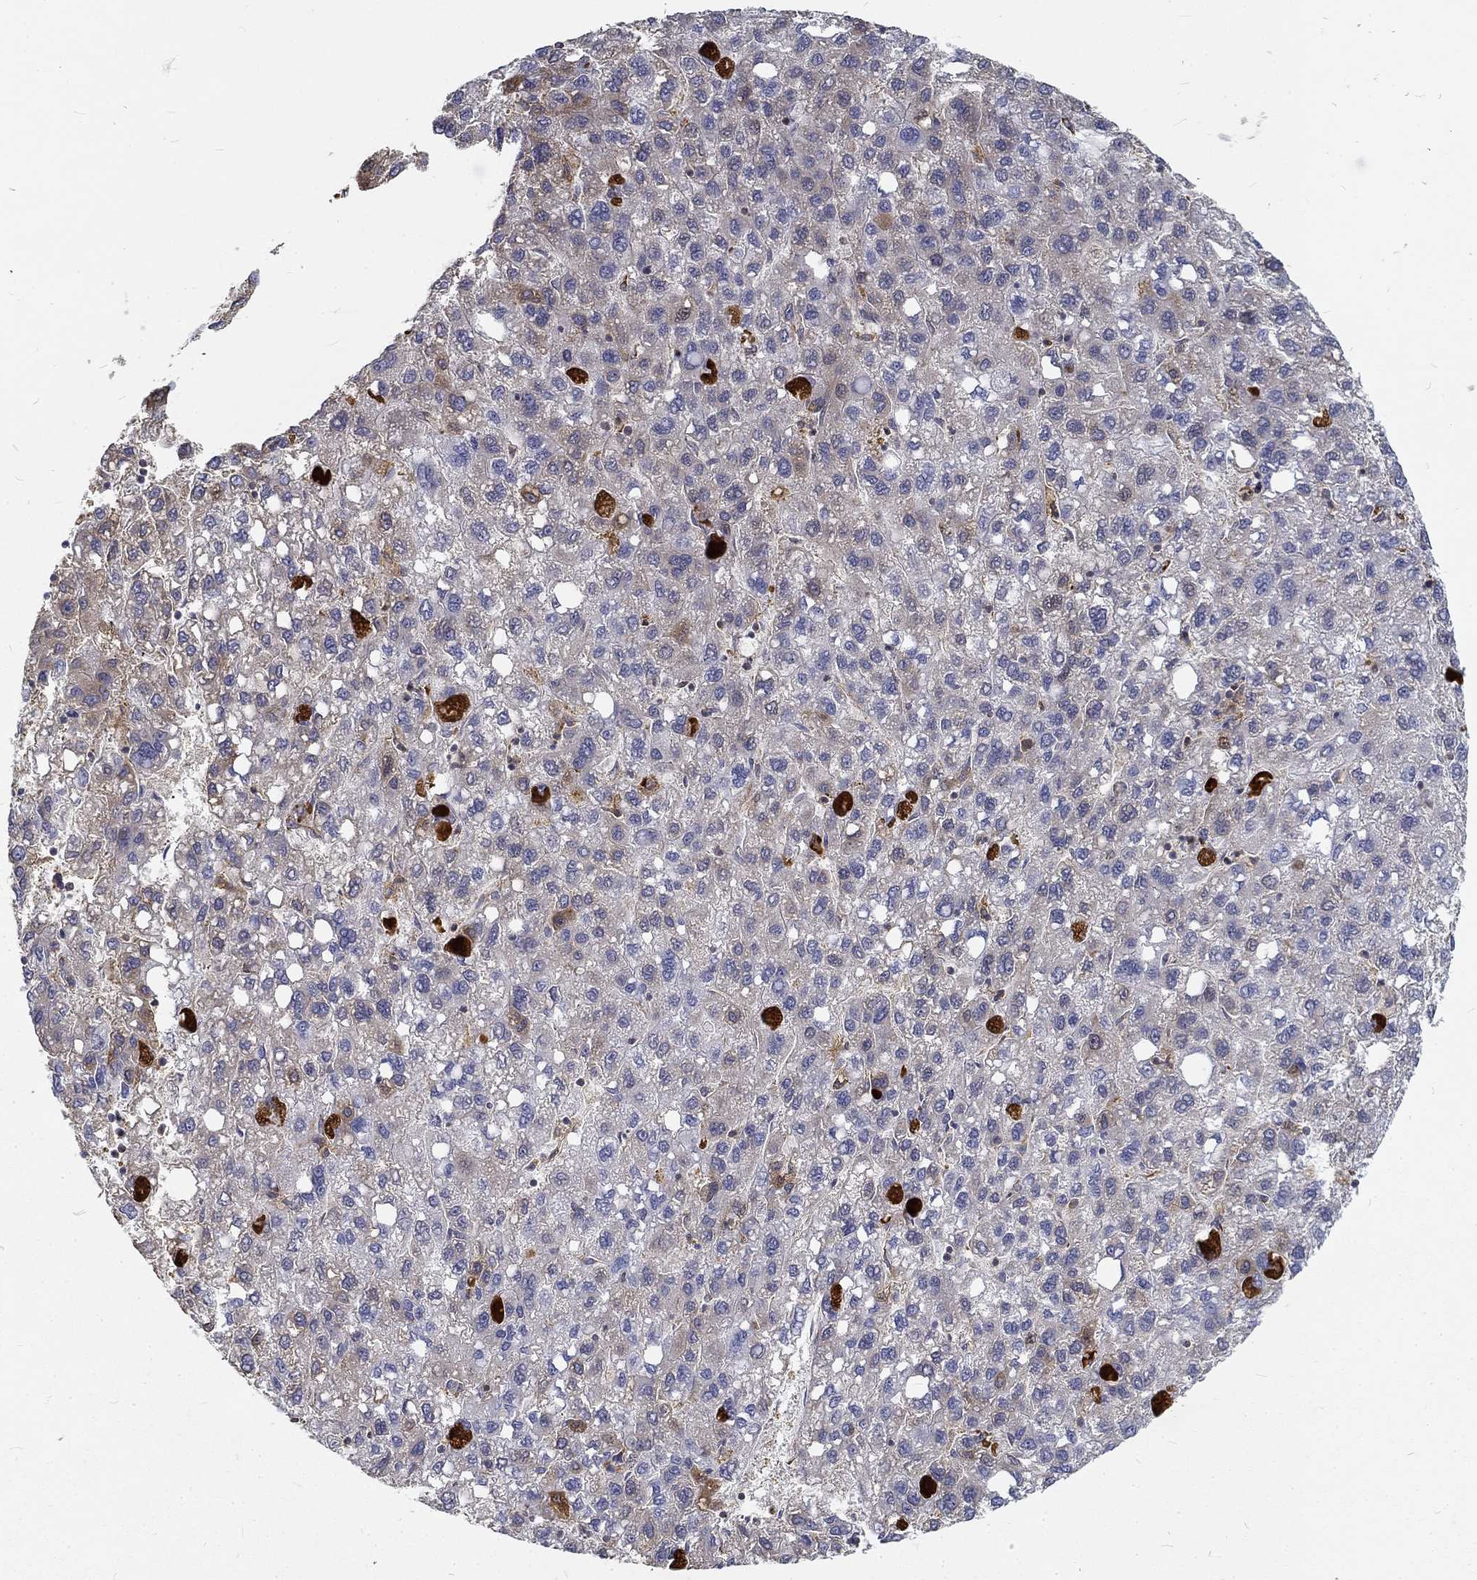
{"staining": {"intensity": "negative", "quantity": "none", "location": "none"}, "tissue": "liver cancer", "cell_type": "Tumor cells", "image_type": "cancer", "snomed": [{"axis": "morphology", "description": "Carcinoma, Hepatocellular, NOS"}, {"axis": "topography", "description": "Liver"}], "caption": "Human liver cancer (hepatocellular carcinoma) stained for a protein using immunohistochemistry (IHC) reveals no staining in tumor cells.", "gene": "MTMR11", "patient": {"sex": "female", "age": 82}}